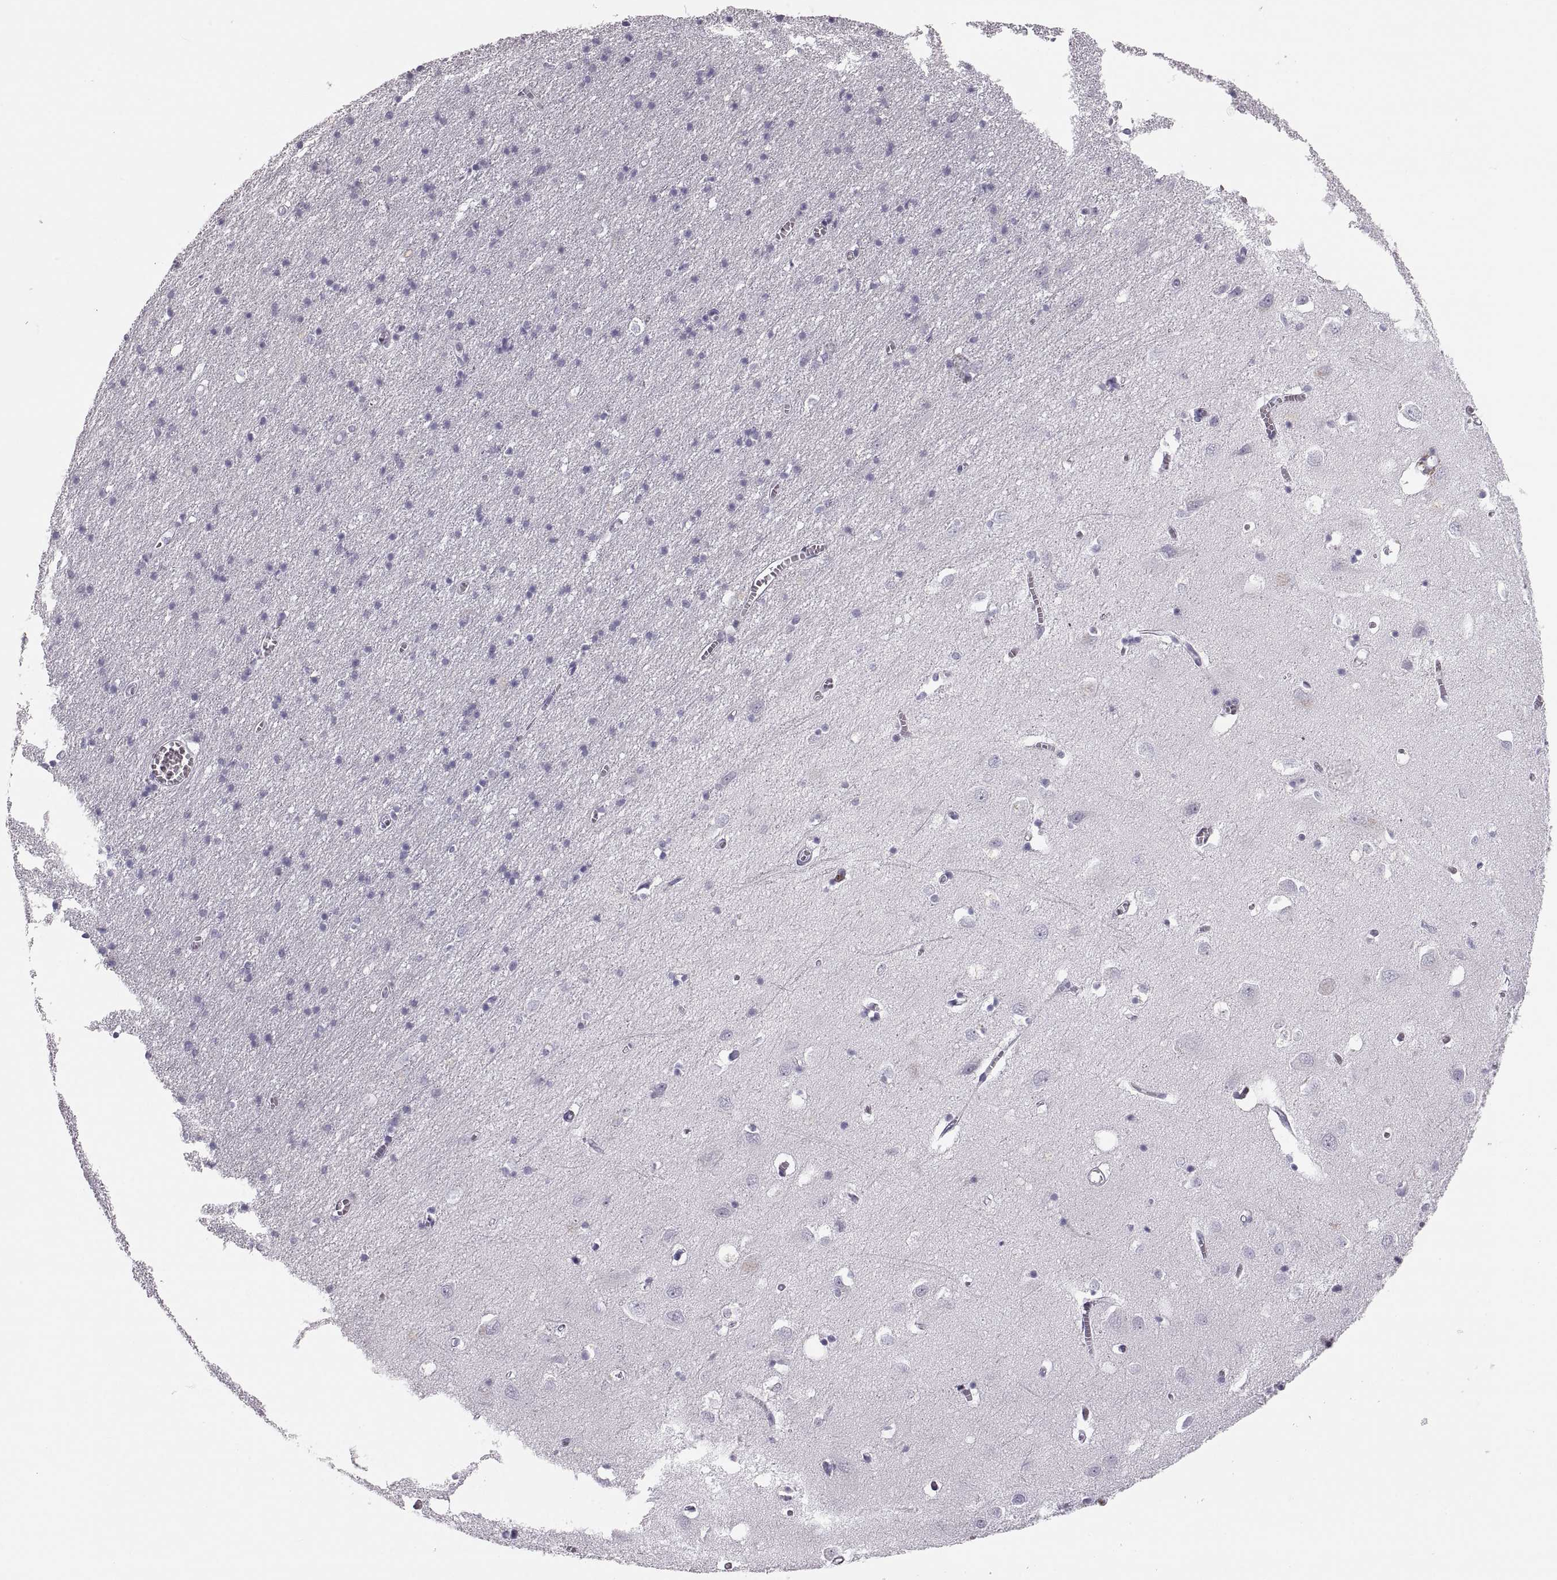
{"staining": {"intensity": "negative", "quantity": "none", "location": "none"}, "tissue": "cerebral cortex", "cell_type": "Endothelial cells", "image_type": "normal", "snomed": [{"axis": "morphology", "description": "Normal tissue, NOS"}, {"axis": "topography", "description": "Cerebral cortex"}], "caption": "High power microscopy micrograph of an immunohistochemistry photomicrograph of normal cerebral cortex, revealing no significant positivity in endothelial cells.", "gene": "MILR1", "patient": {"sex": "male", "age": 70}}